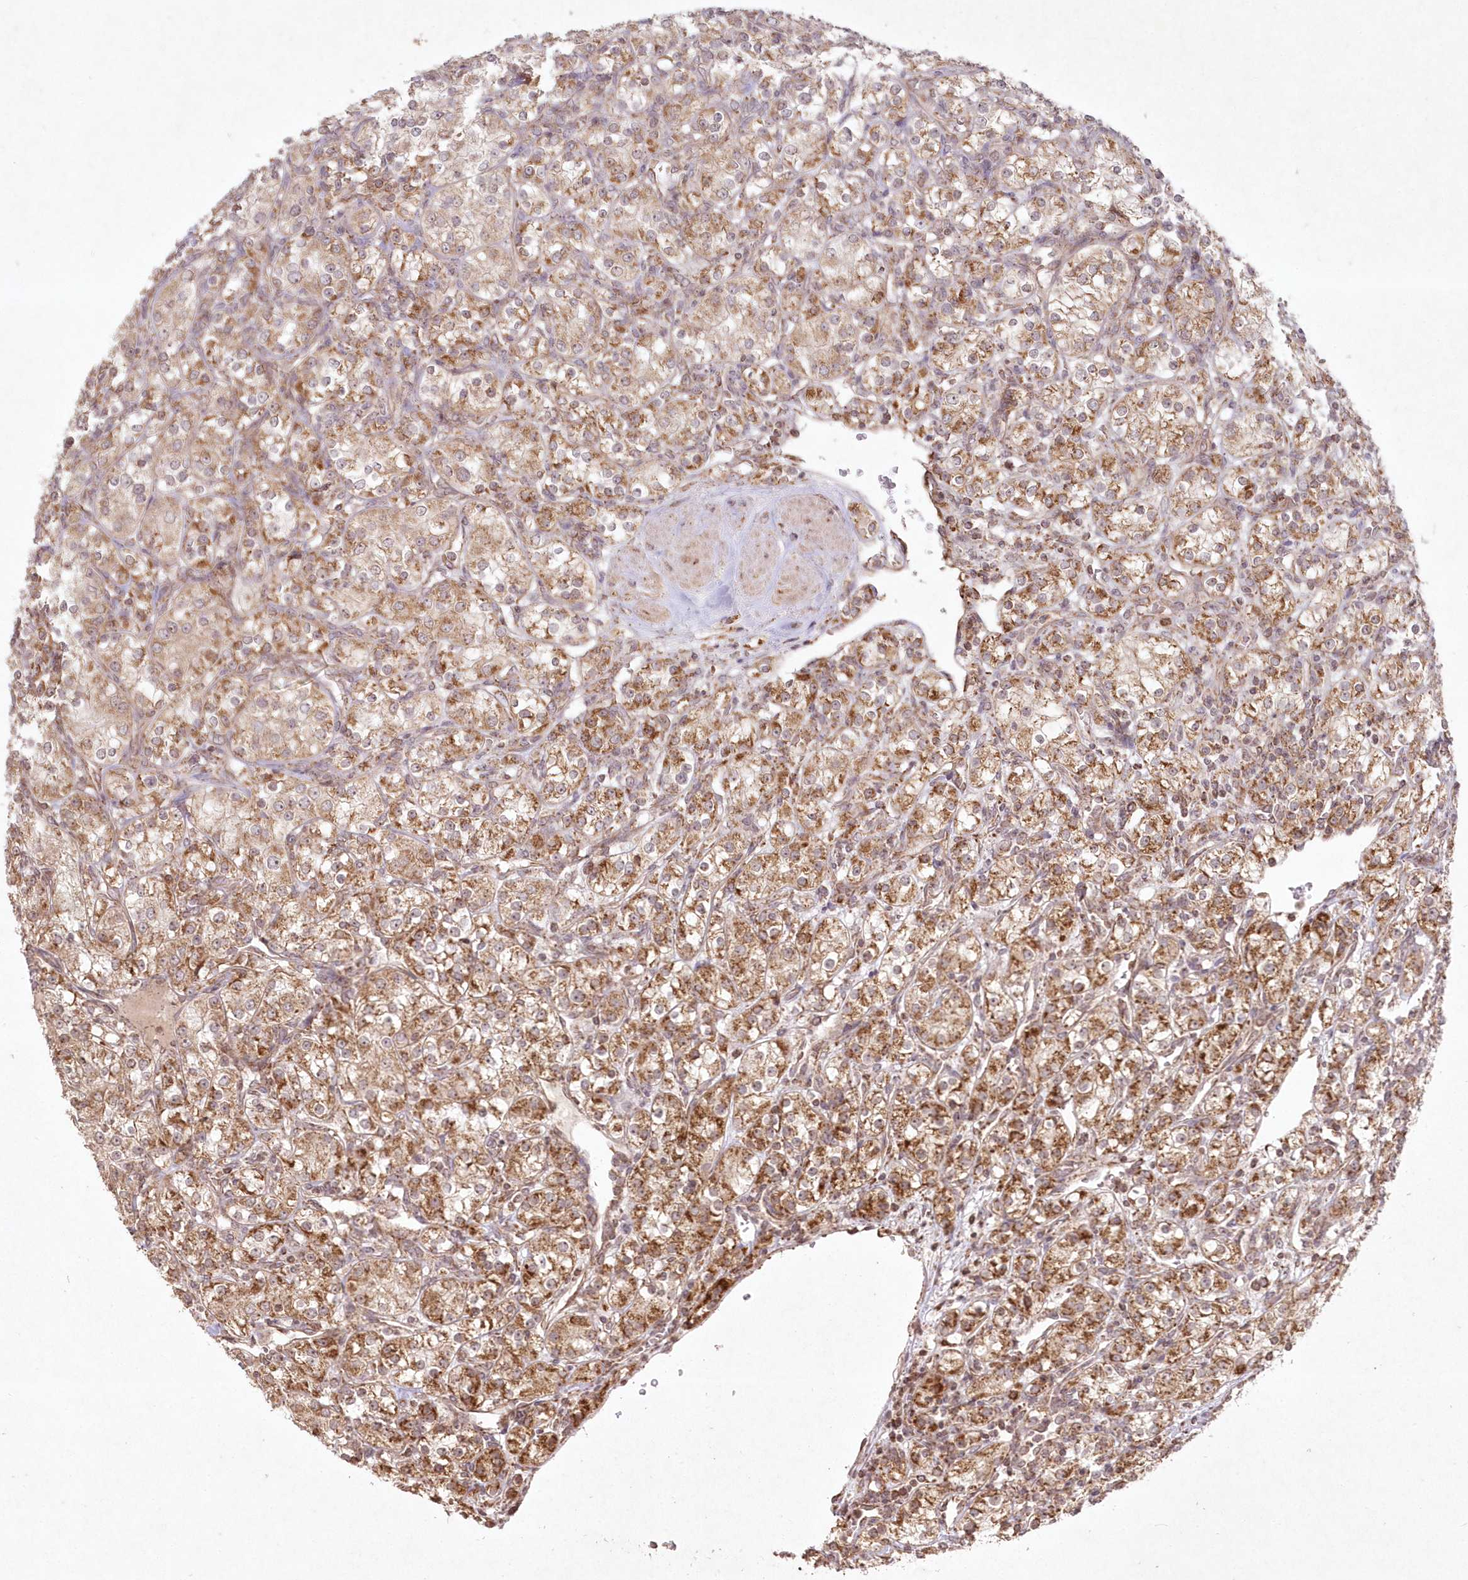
{"staining": {"intensity": "moderate", "quantity": "25%-75%", "location": "cytoplasmic/membranous"}, "tissue": "renal cancer", "cell_type": "Tumor cells", "image_type": "cancer", "snomed": [{"axis": "morphology", "description": "Adenocarcinoma, NOS"}, {"axis": "topography", "description": "Kidney"}], "caption": "Protein staining by IHC shows moderate cytoplasmic/membranous expression in about 25%-75% of tumor cells in adenocarcinoma (renal).", "gene": "LRPPRC", "patient": {"sex": "male", "age": 77}}